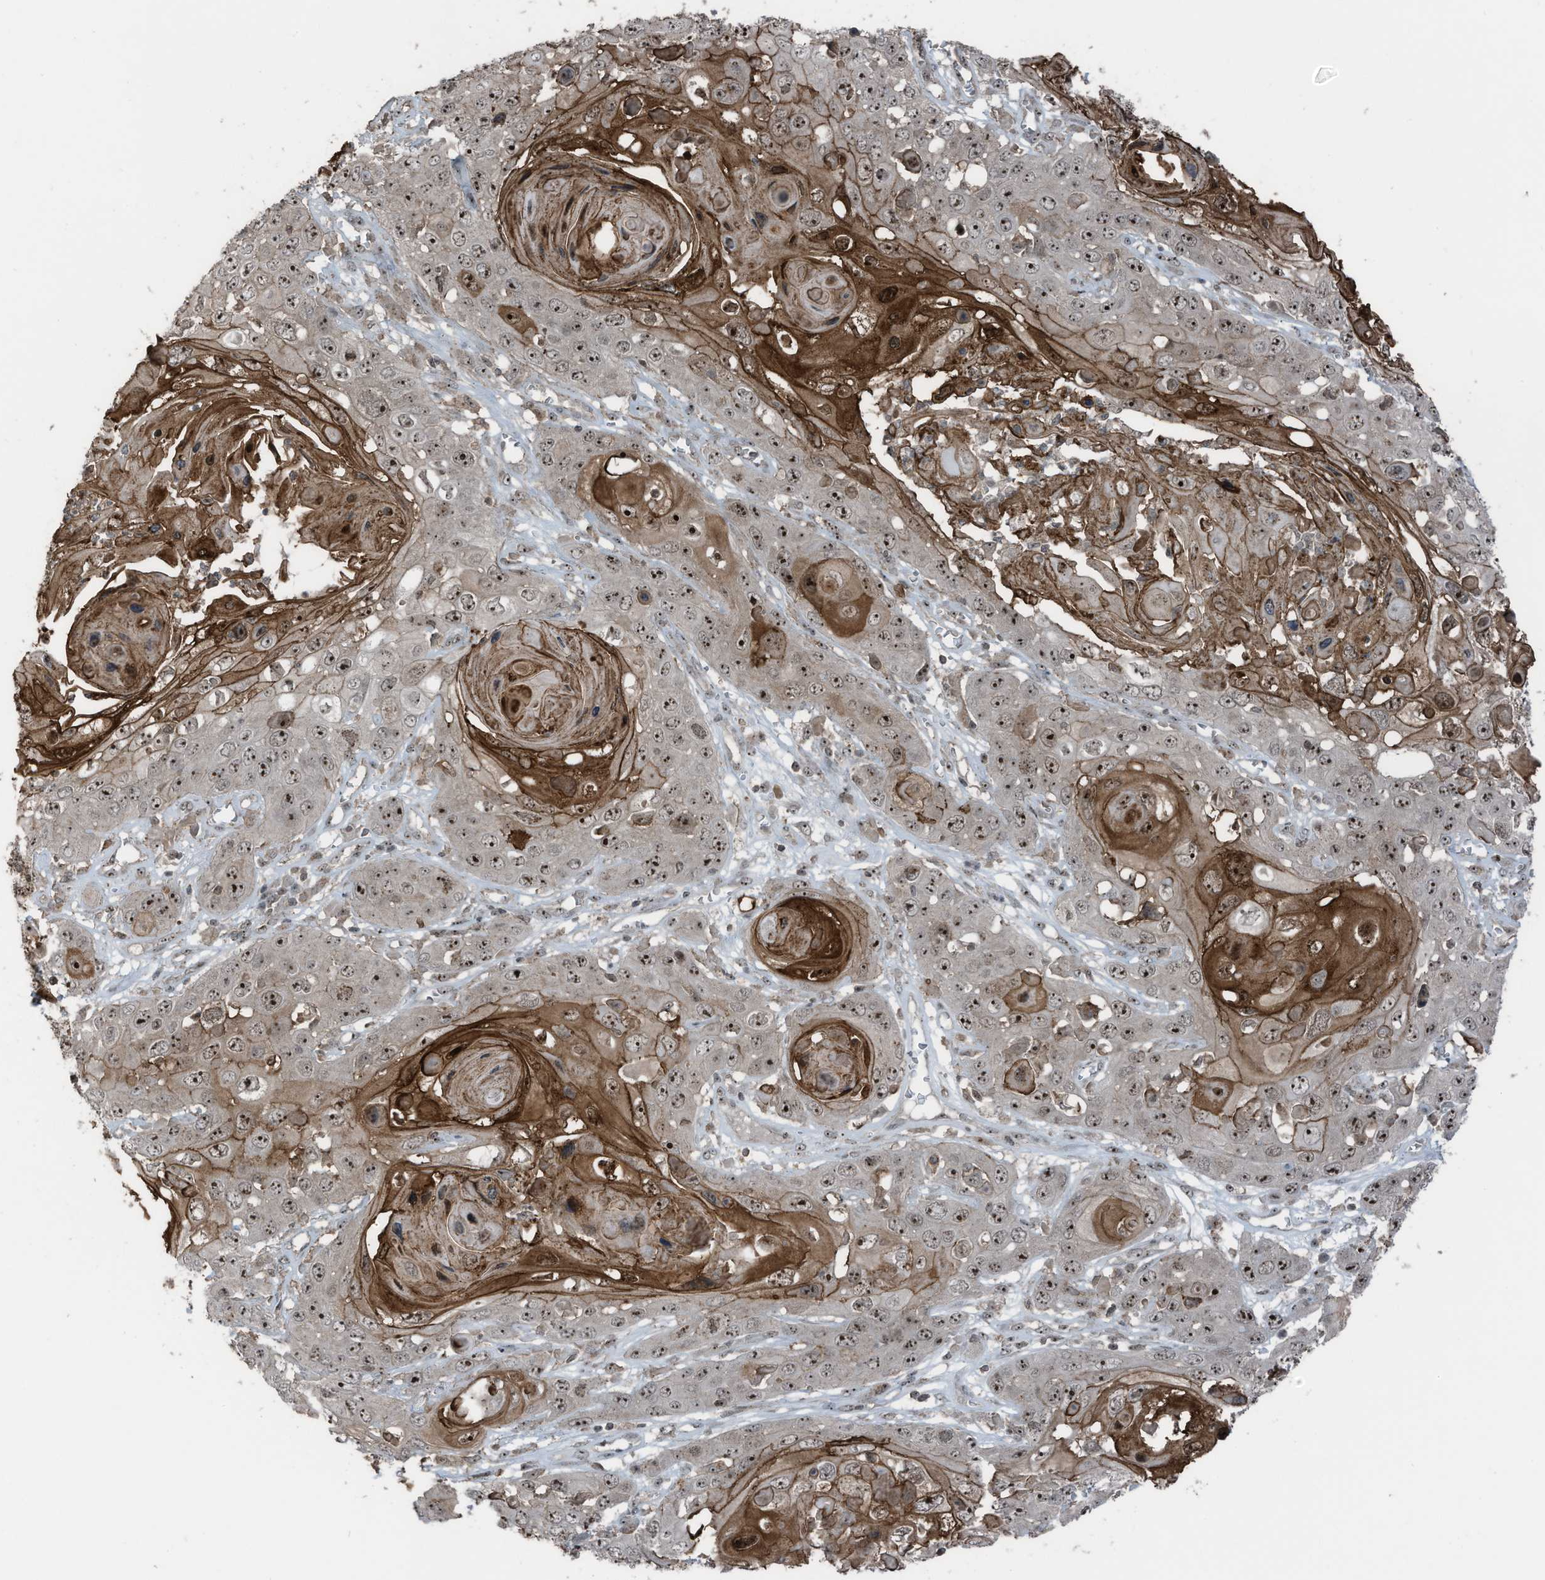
{"staining": {"intensity": "strong", "quantity": ">75%", "location": "nuclear"}, "tissue": "skin cancer", "cell_type": "Tumor cells", "image_type": "cancer", "snomed": [{"axis": "morphology", "description": "Squamous cell carcinoma, NOS"}, {"axis": "topography", "description": "Skin"}], "caption": "This image shows immunohistochemistry staining of squamous cell carcinoma (skin), with high strong nuclear staining in approximately >75% of tumor cells.", "gene": "UTP3", "patient": {"sex": "male", "age": 55}}